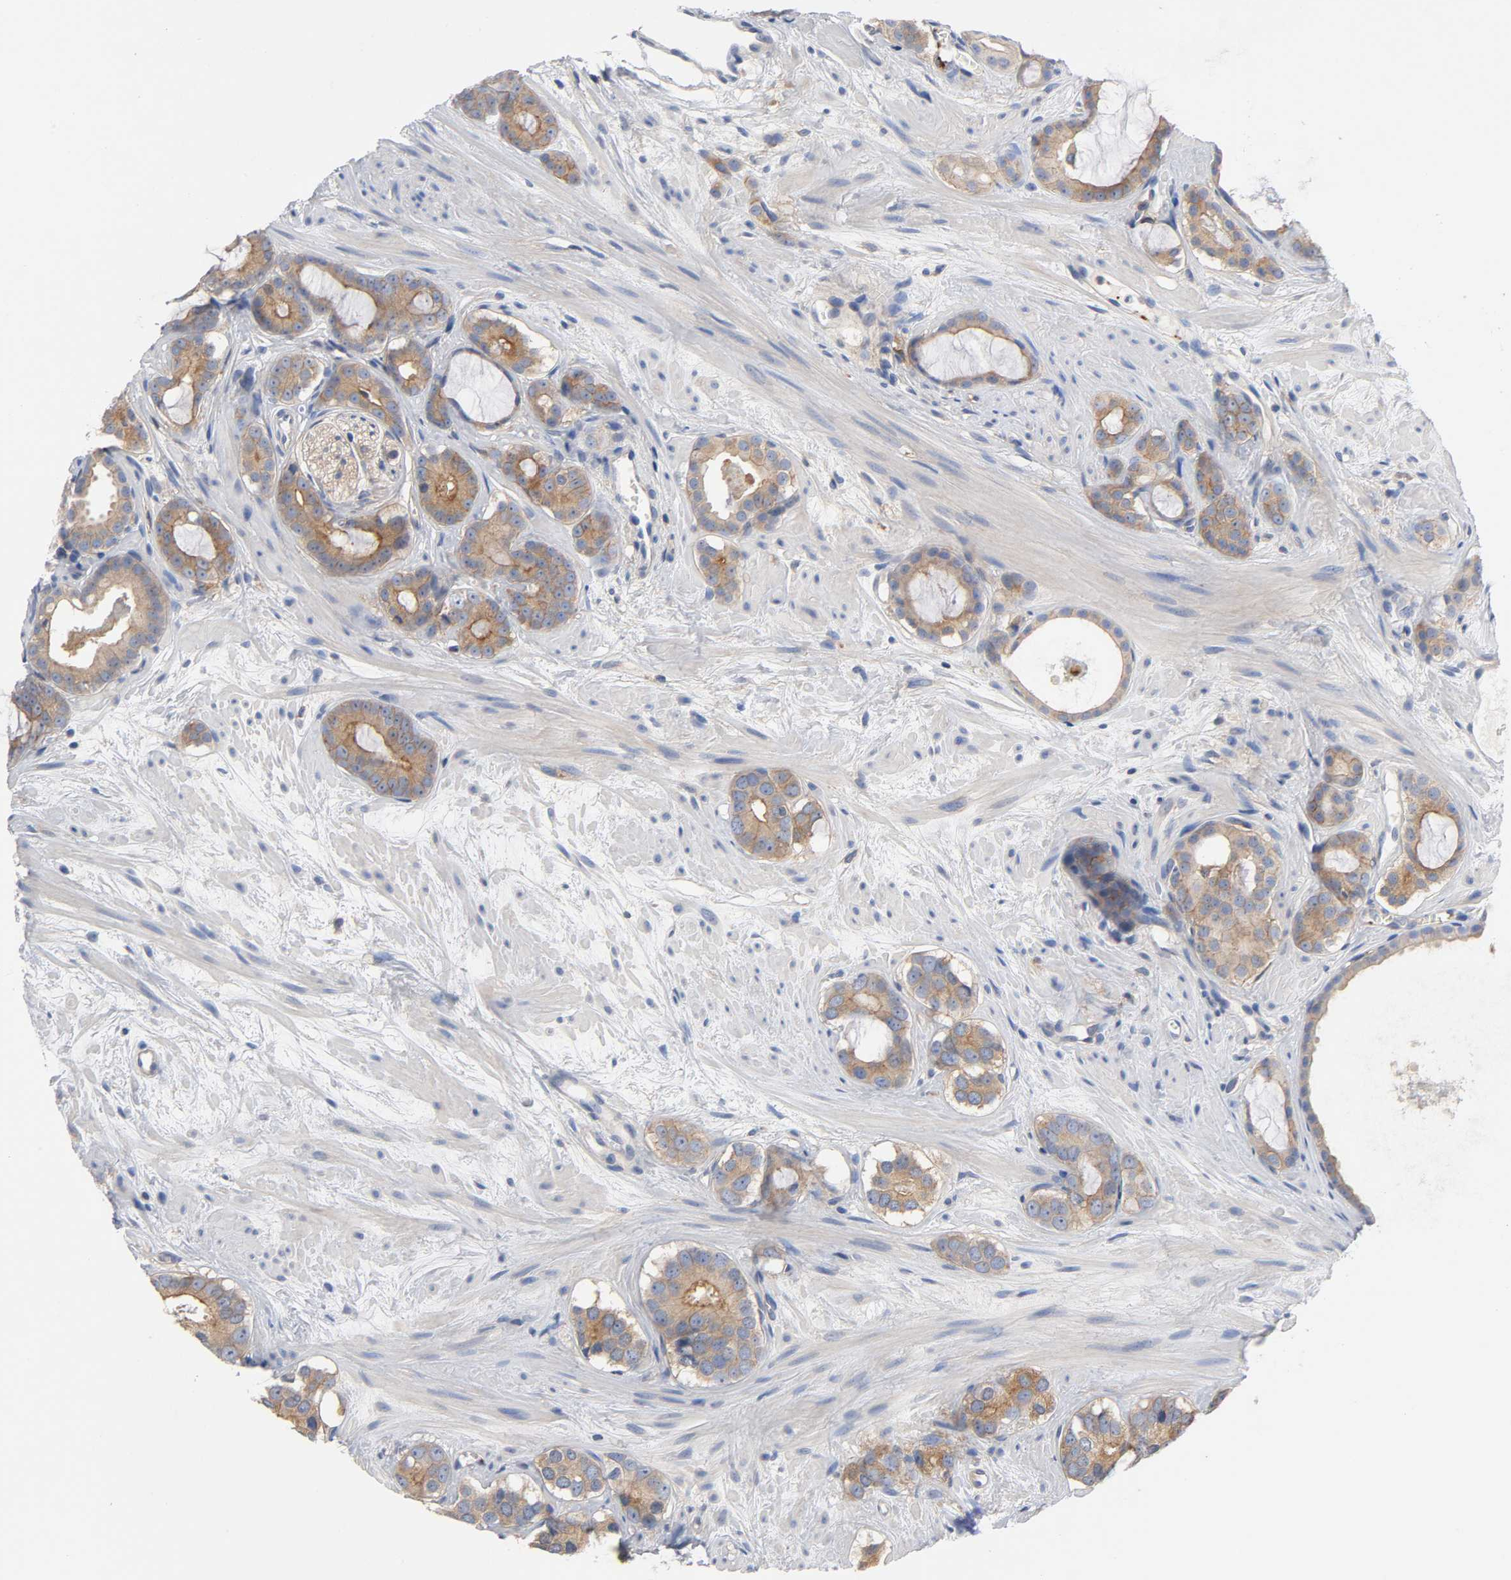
{"staining": {"intensity": "moderate", "quantity": ">75%", "location": "cytoplasmic/membranous"}, "tissue": "prostate cancer", "cell_type": "Tumor cells", "image_type": "cancer", "snomed": [{"axis": "morphology", "description": "Adenocarcinoma, Low grade"}, {"axis": "topography", "description": "Prostate"}], "caption": "Immunohistochemical staining of prostate cancer shows medium levels of moderate cytoplasmic/membranous expression in approximately >75% of tumor cells. (DAB IHC, brown staining for protein, blue staining for nuclei).", "gene": "SRC", "patient": {"sex": "male", "age": 57}}